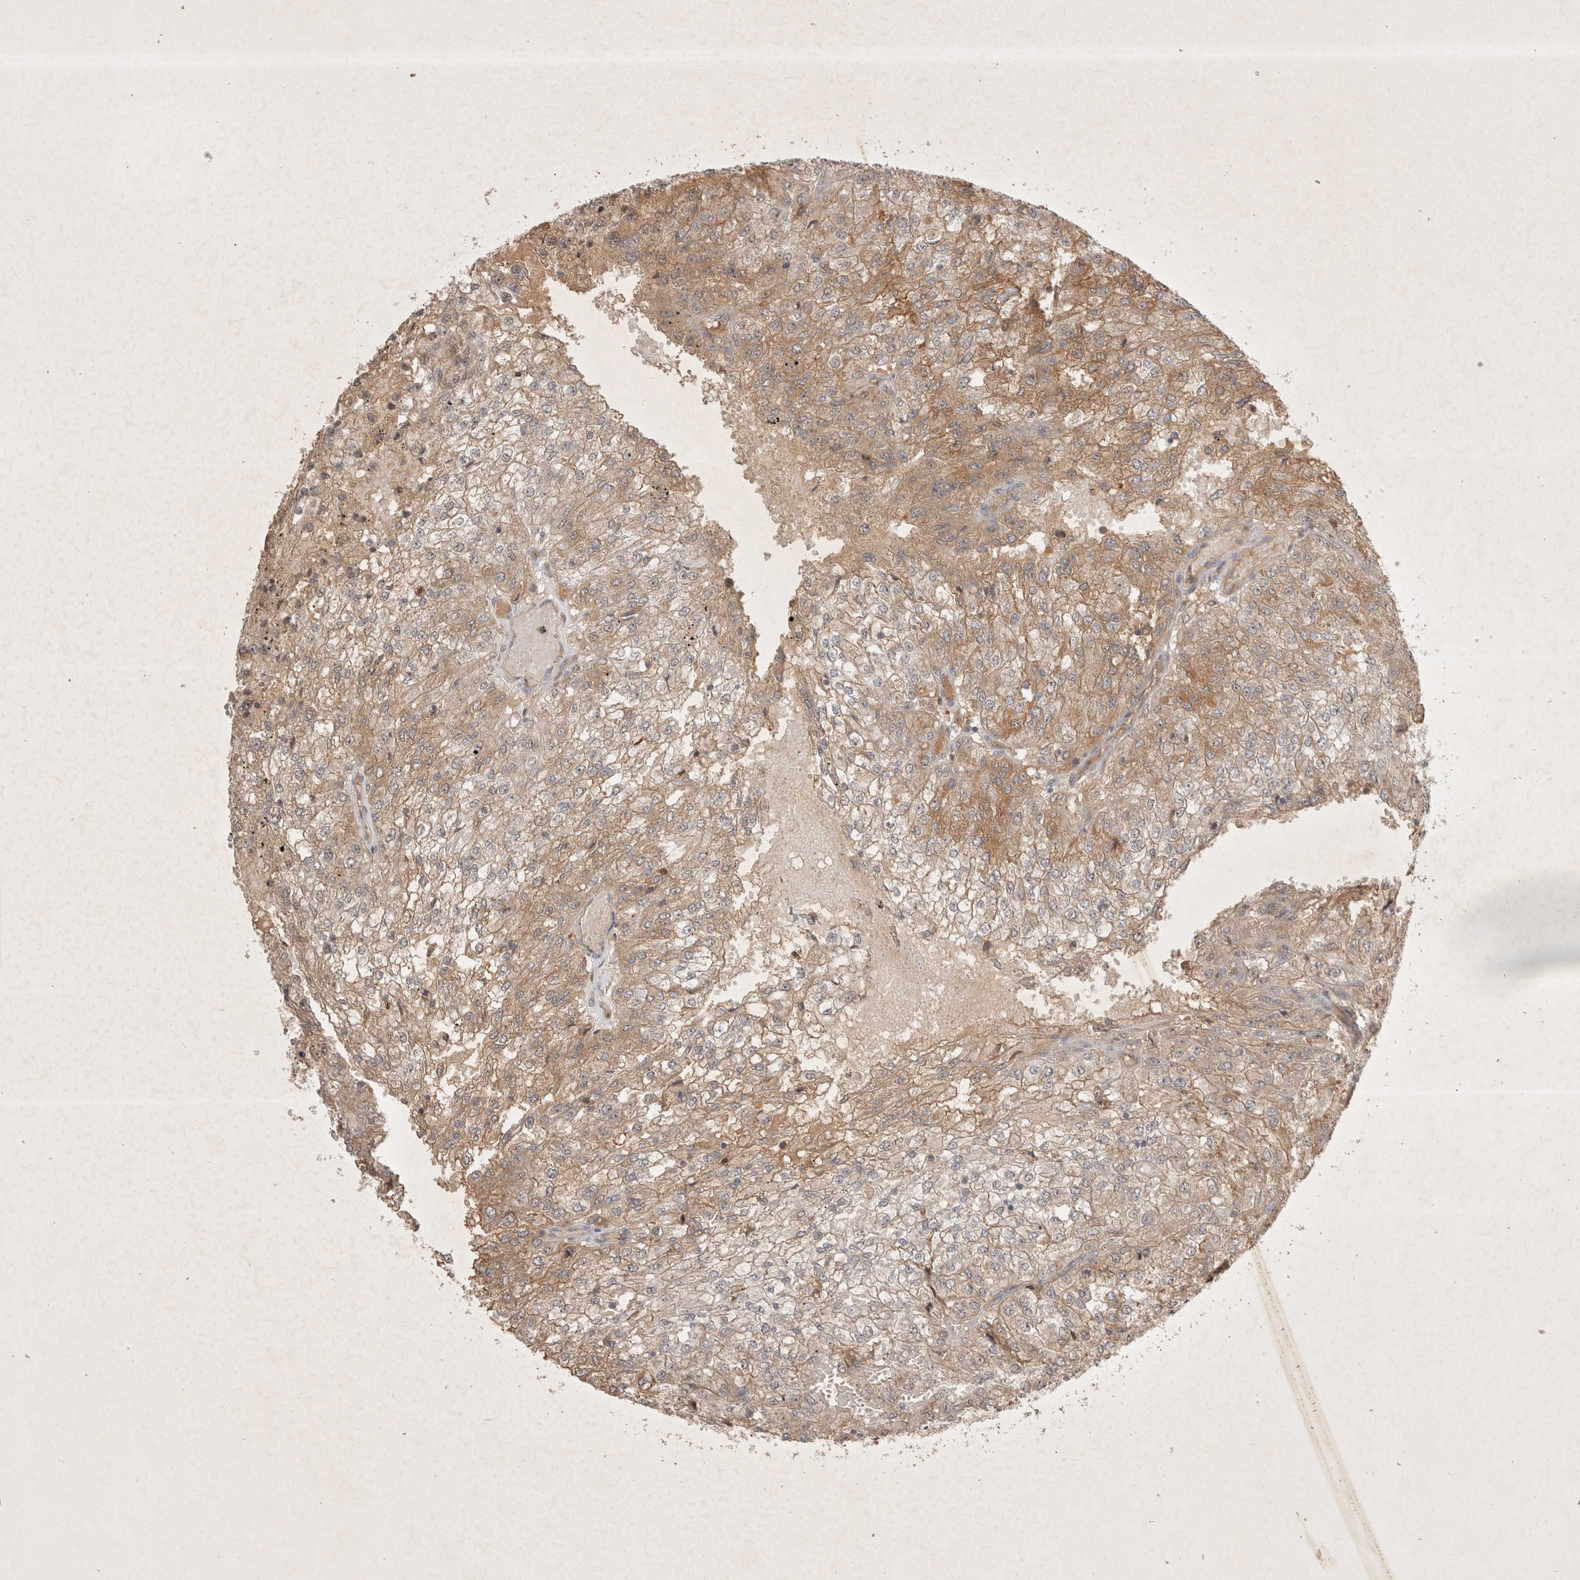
{"staining": {"intensity": "moderate", "quantity": ">75%", "location": "cytoplasmic/membranous"}, "tissue": "renal cancer", "cell_type": "Tumor cells", "image_type": "cancer", "snomed": [{"axis": "morphology", "description": "Adenocarcinoma, NOS"}, {"axis": "topography", "description": "Kidney"}], "caption": "This is a photomicrograph of immunohistochemistry (IHC) staining of adenocarcinoma (renal), which shows moderate expression in the cytoplasmic/membranous of tumor cells.", "gene": "YES1", "patient": {"sex": "female", "age": 54}}